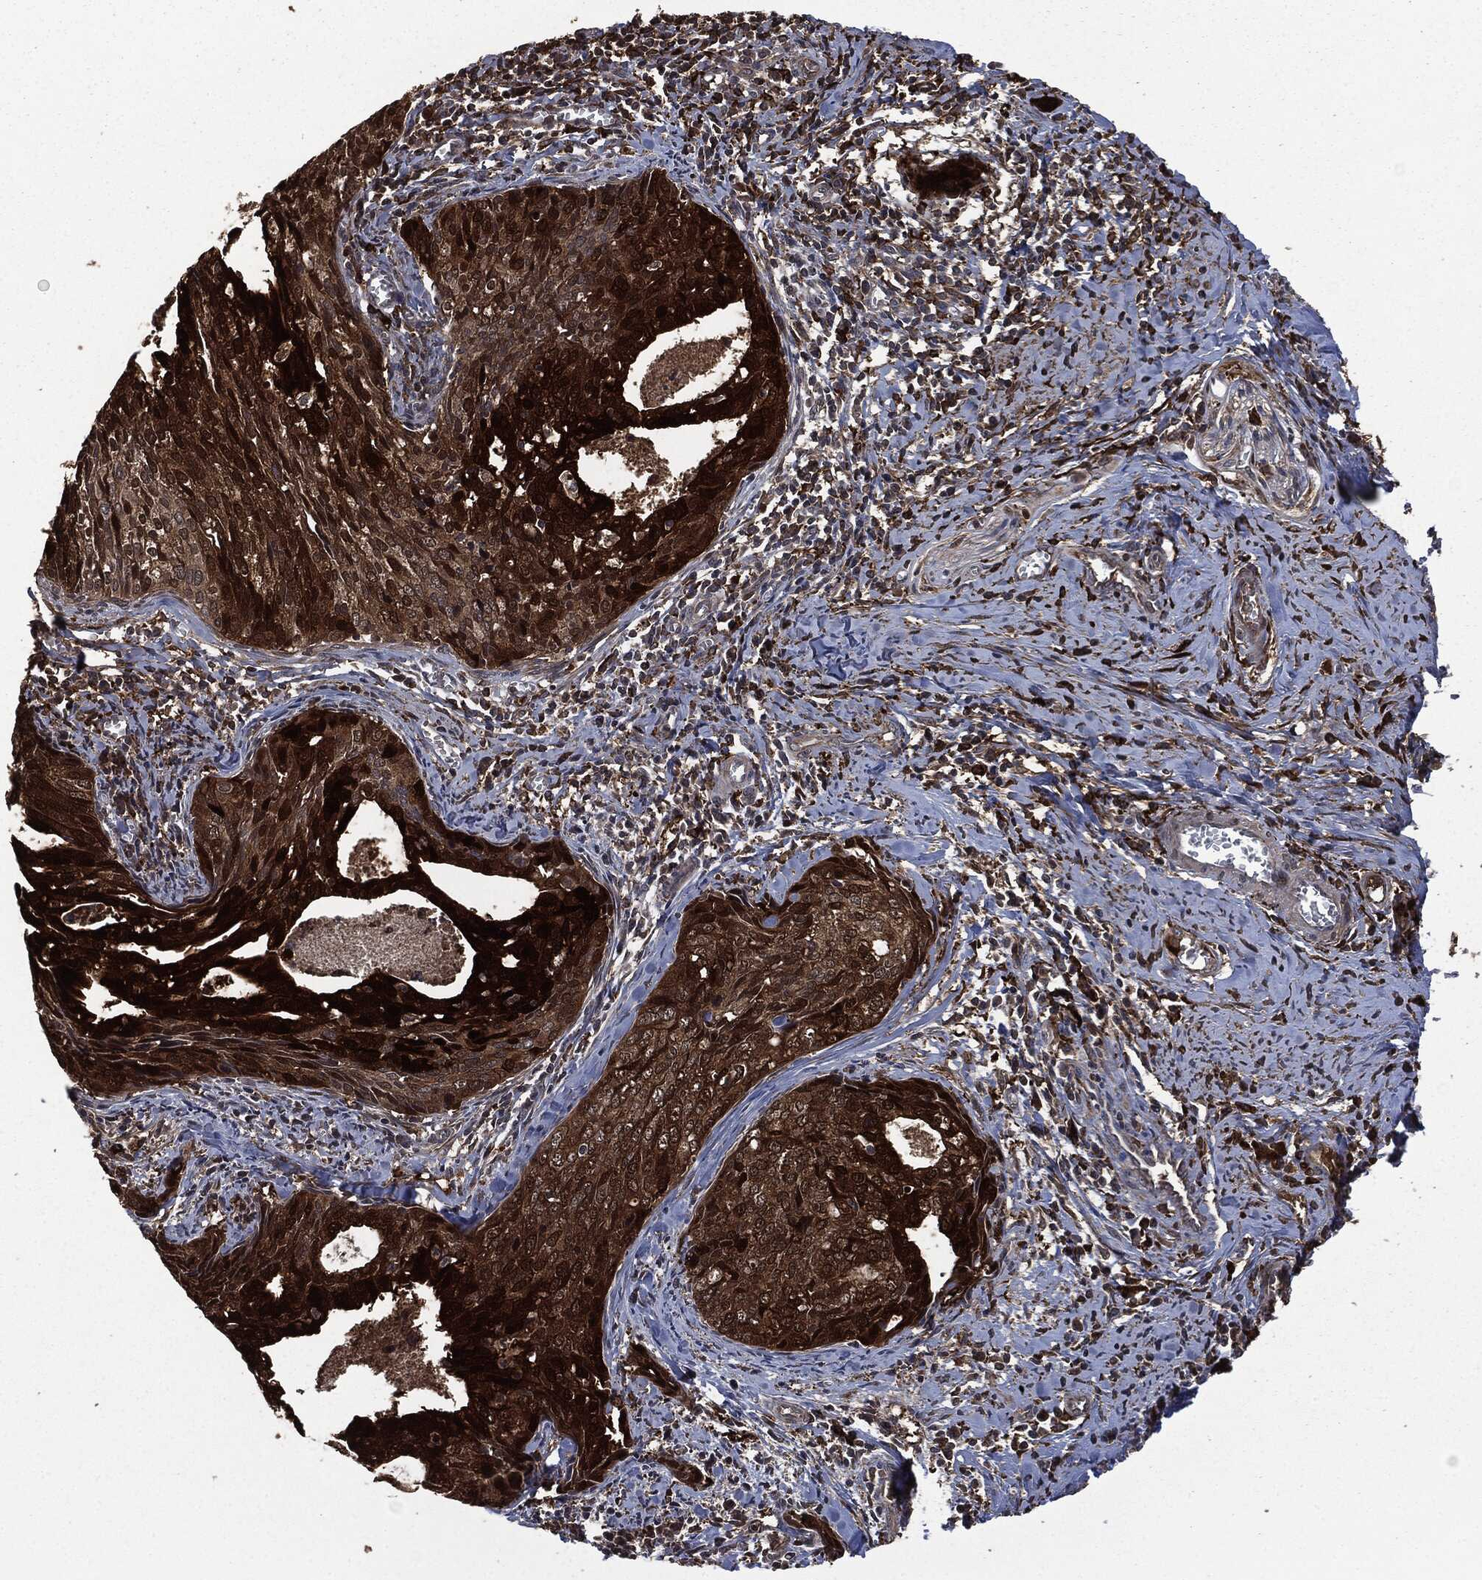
{"staining": {"intensity": "strong", "quantity": ">75%", "location": "cytoplasmic/membranous"}, "tissue": "cervical cancer", "cell_type": "Tumor cells", "image_type": "cancer", "snomed": [{"axis": "morphology", "description": "Squamous cell carcinoma, NOS"}, {"axis": "topography", "description": "Cervix"}], "caption": "DAB (3,3'-diaminobenzidine) immunohistochemical staining of cervical squamous cell carcinoma displays strong cytoplasmic/membranous protein expression in about >75% of tumor cells.", "gene": "CRABP2", "patient": {"sex": "female", "age": 29}}